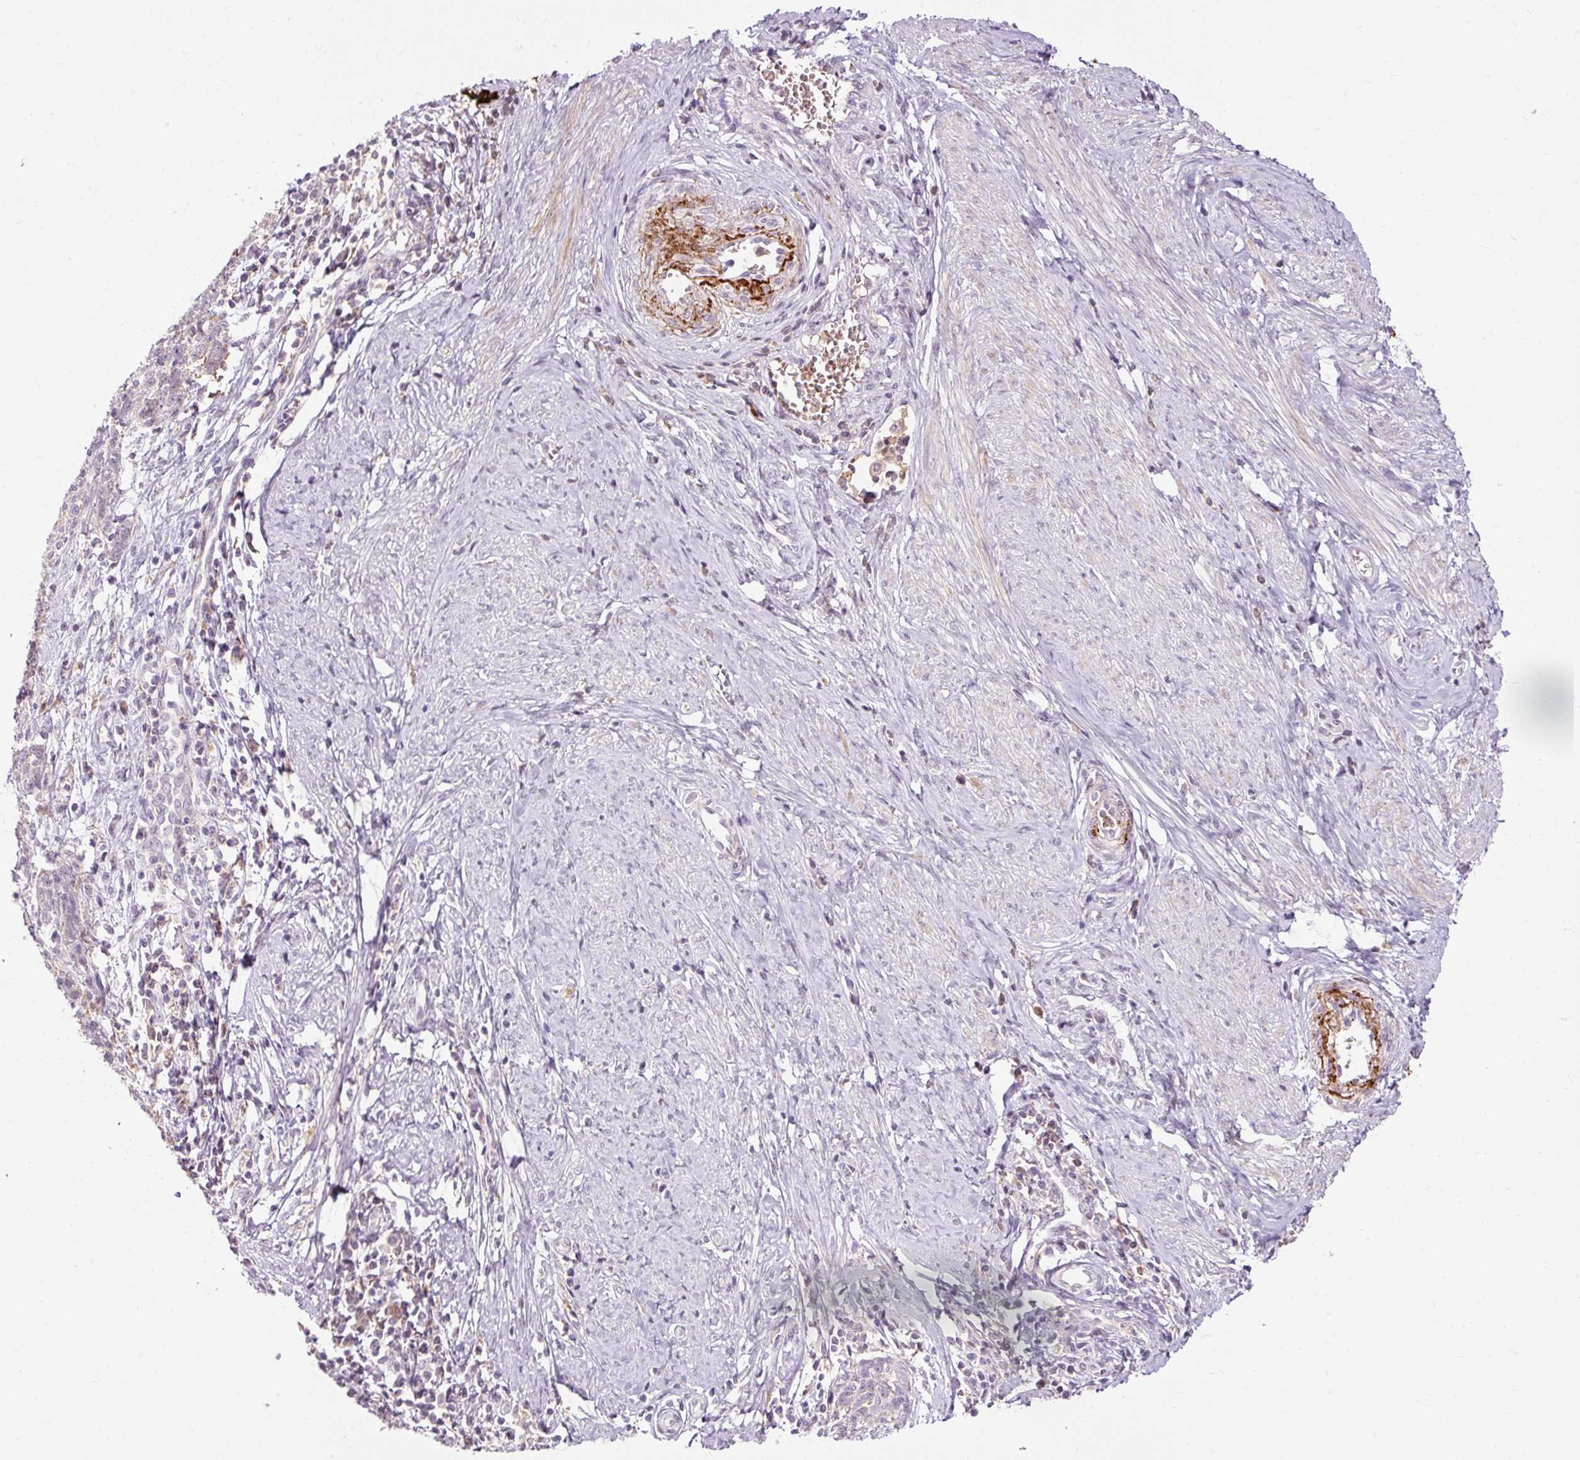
{"staining": {"intensity": "weak", "quantity": "<25%", "location": "cytoplasmic/membranous"}, "tissue": "cervical cancer", "cell_type": "Tumor cells", "image_type": "cancer", "snomed": [{"axis": "morphology", "description": "Squamous cell carcinoma, NOS"}, {"axis": "topography", "description": "Cervix"}], "caption": "A histopathology image of cervical squamous cell carcinoma stained for a protein demonstrates no brown staining in tumor cells.", "gene": "CEBPZ", "patient": {"sex": "female", "age": 39}}